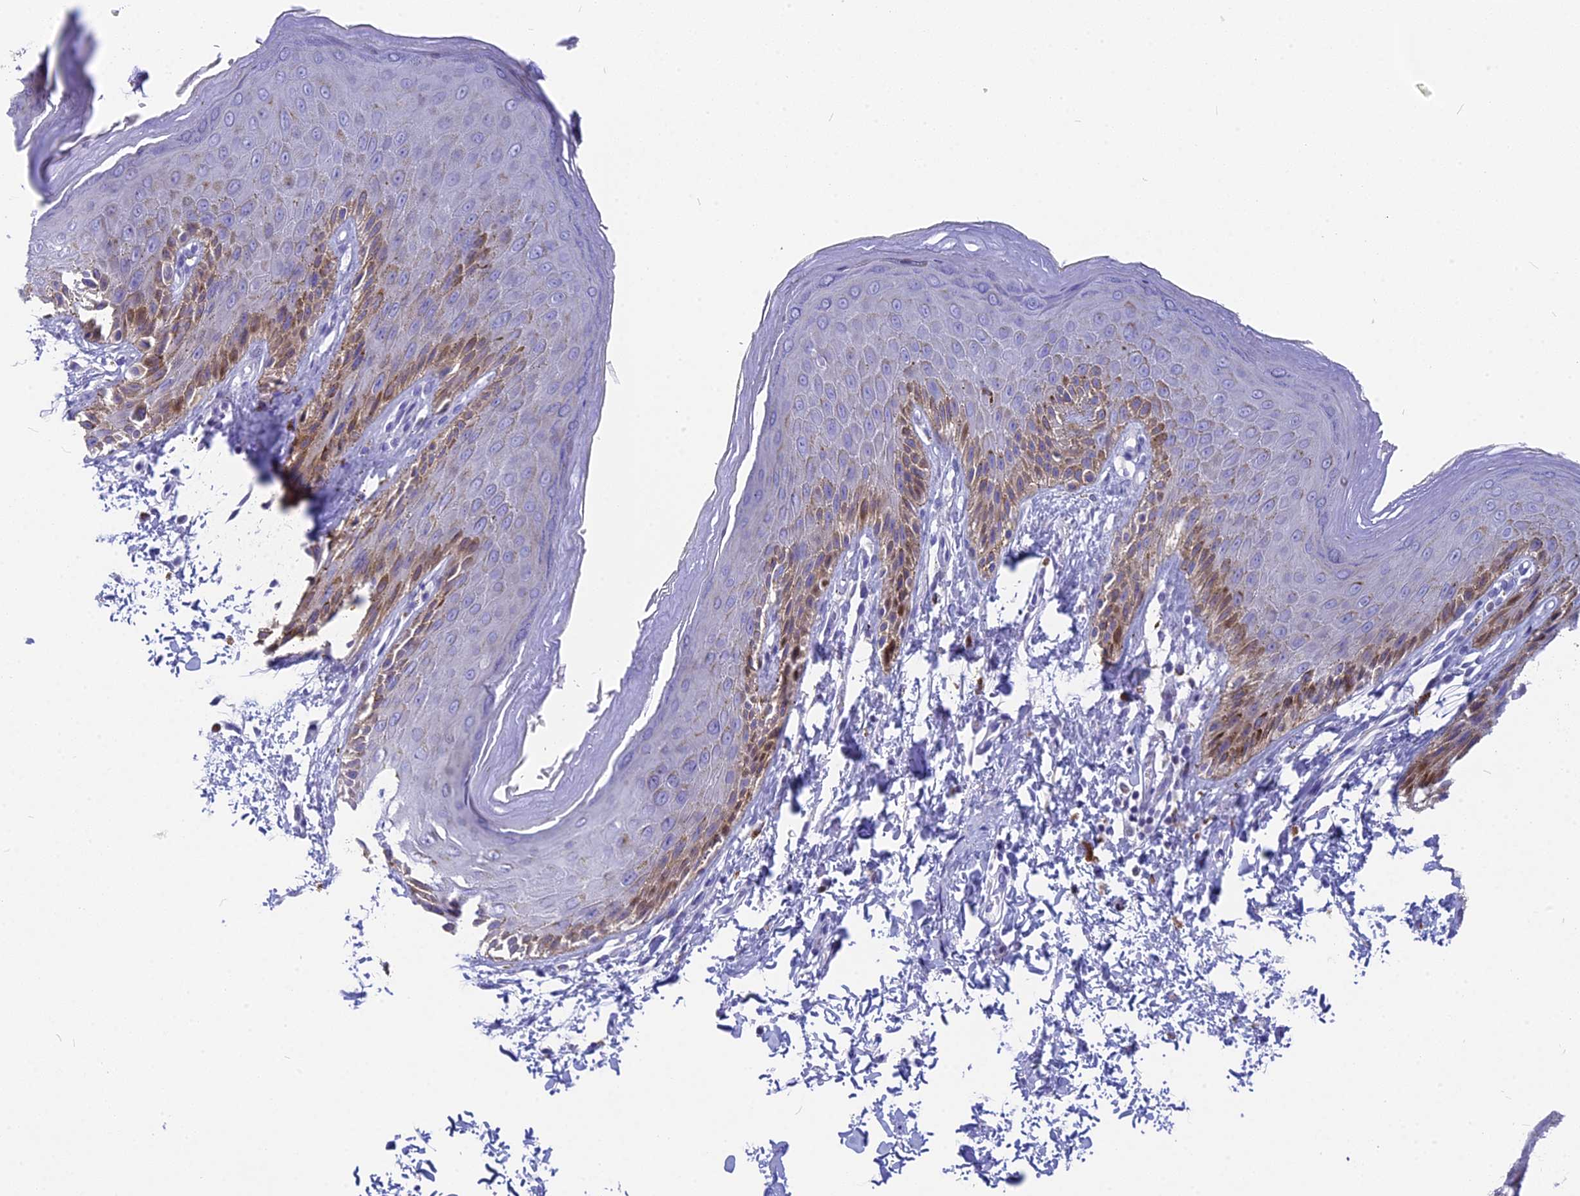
{"staining": {"intensity": "moderate", "quantity": "<25%", "location": "nuclear"}, "tissue": "skin", "cell_type": "Epidermal cells", "image_type": "normal", "snomed": [{"axis": "morphology", "description": "Normal tissue, NOS"}, {"axis": "topography", "description": "Anal"}], "caption": "Unremarkable skin was stained to show a protein in brown. There is low levels of moderate nuclear expression in approximately <25% of epidermal cells.", "gene": "NKPD1", "patient": {"sex": "male", "age": 44}}